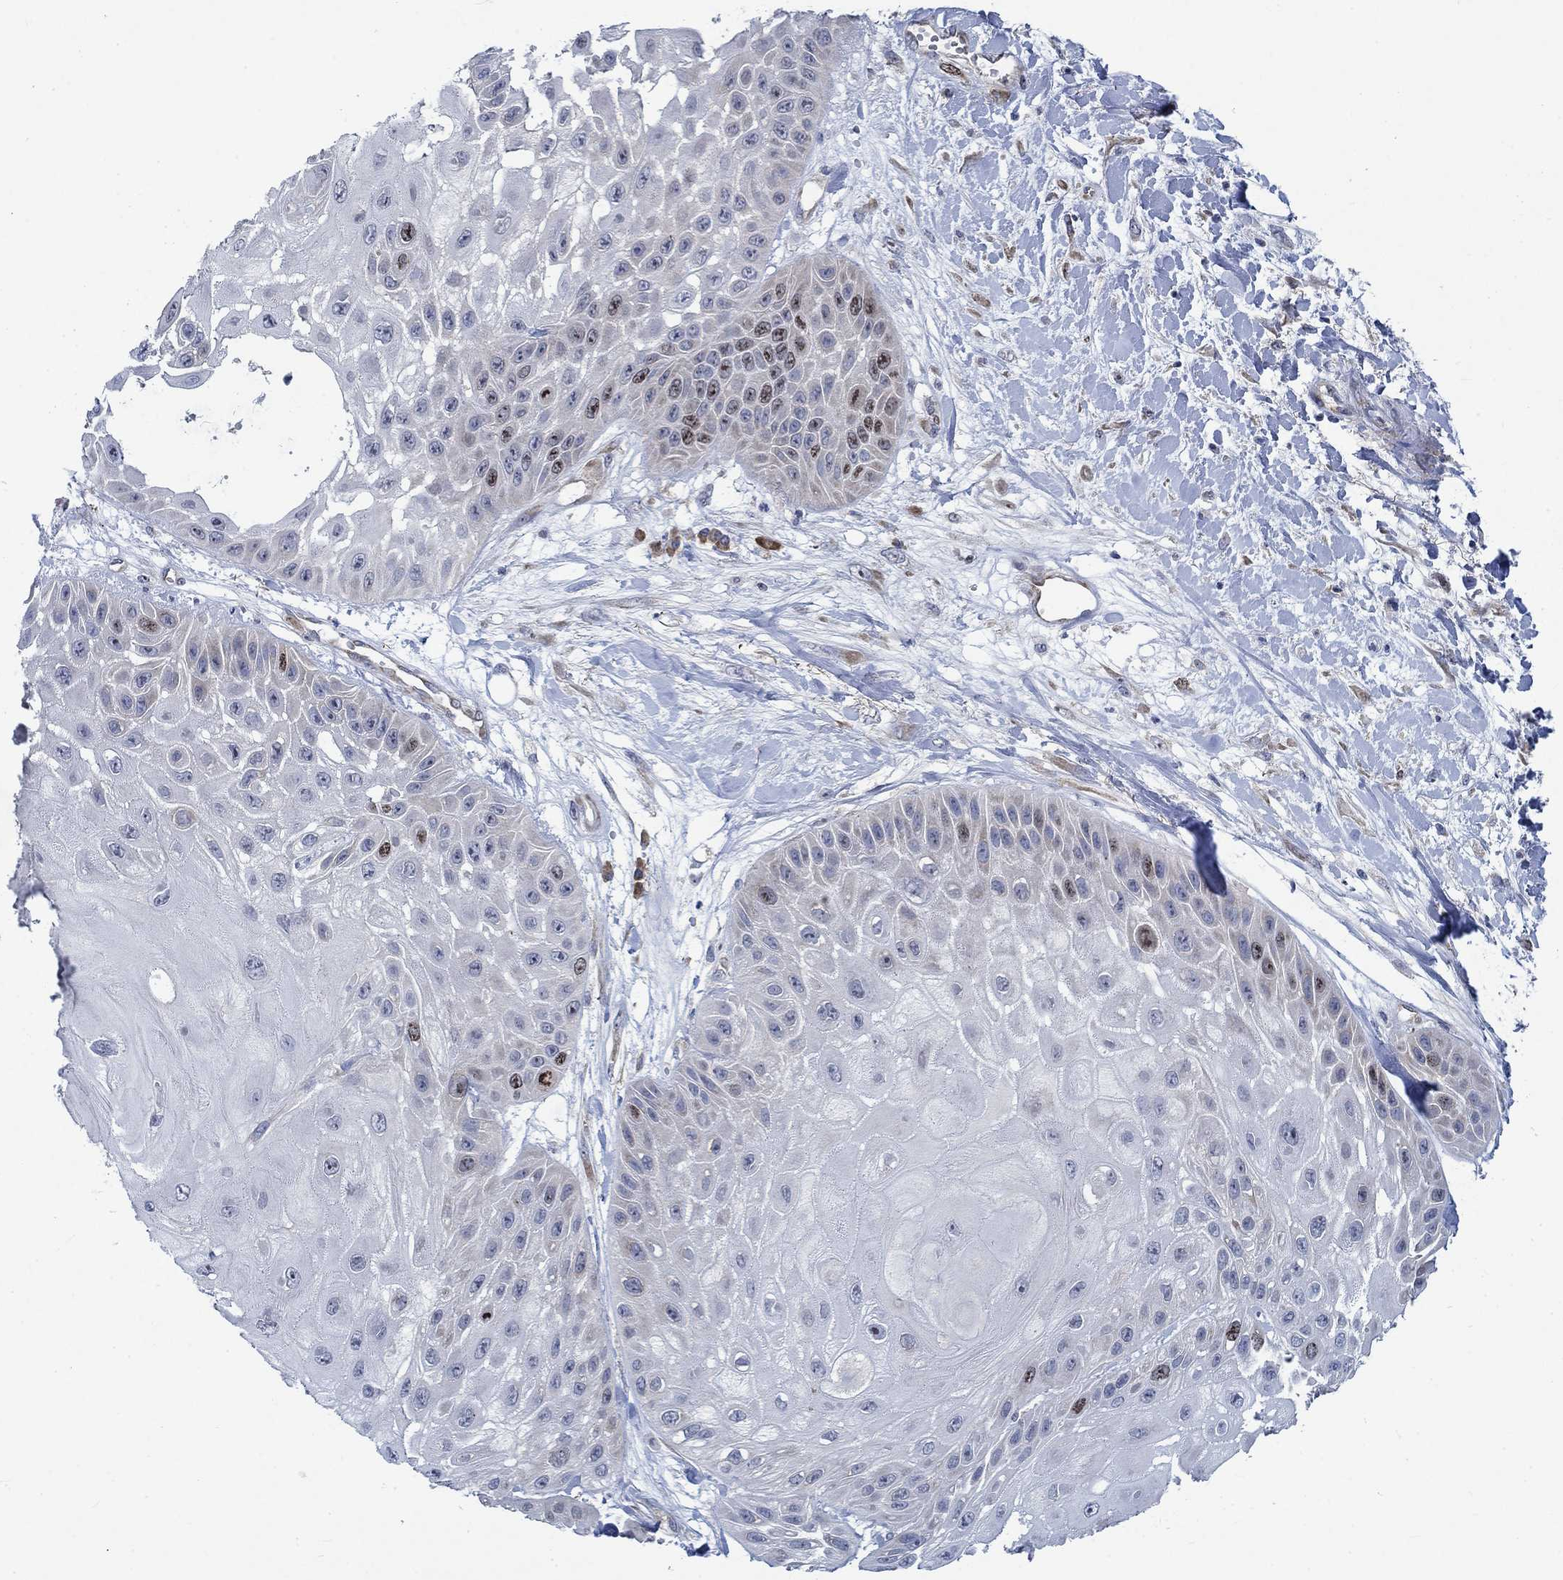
{"staining": {"intensity": "moderate", "quantity": "<25%", "location": "nuclear"}, "tissue": "skin cancer", "cell_type": "Tumor cells", "image_type": "cancer", "snomed": [{"axis": "morphology", "description": "Normal tissue, NOS"}, {"axis": "morphology", "description": "Squamous cell carcinoma, NOS"}, {"axis": "topography", "description": "Skin"}], "caption": "This histopathology image reveals squamous cell carcinoma (skin) stained with IHC to label a protein in brown. The nuclear of tumor cells show moderate positivity for the protein. Nuclei are counter-stained blue.", "gene": "MMP24", "patient": {"sex": "male", "age": 79}}